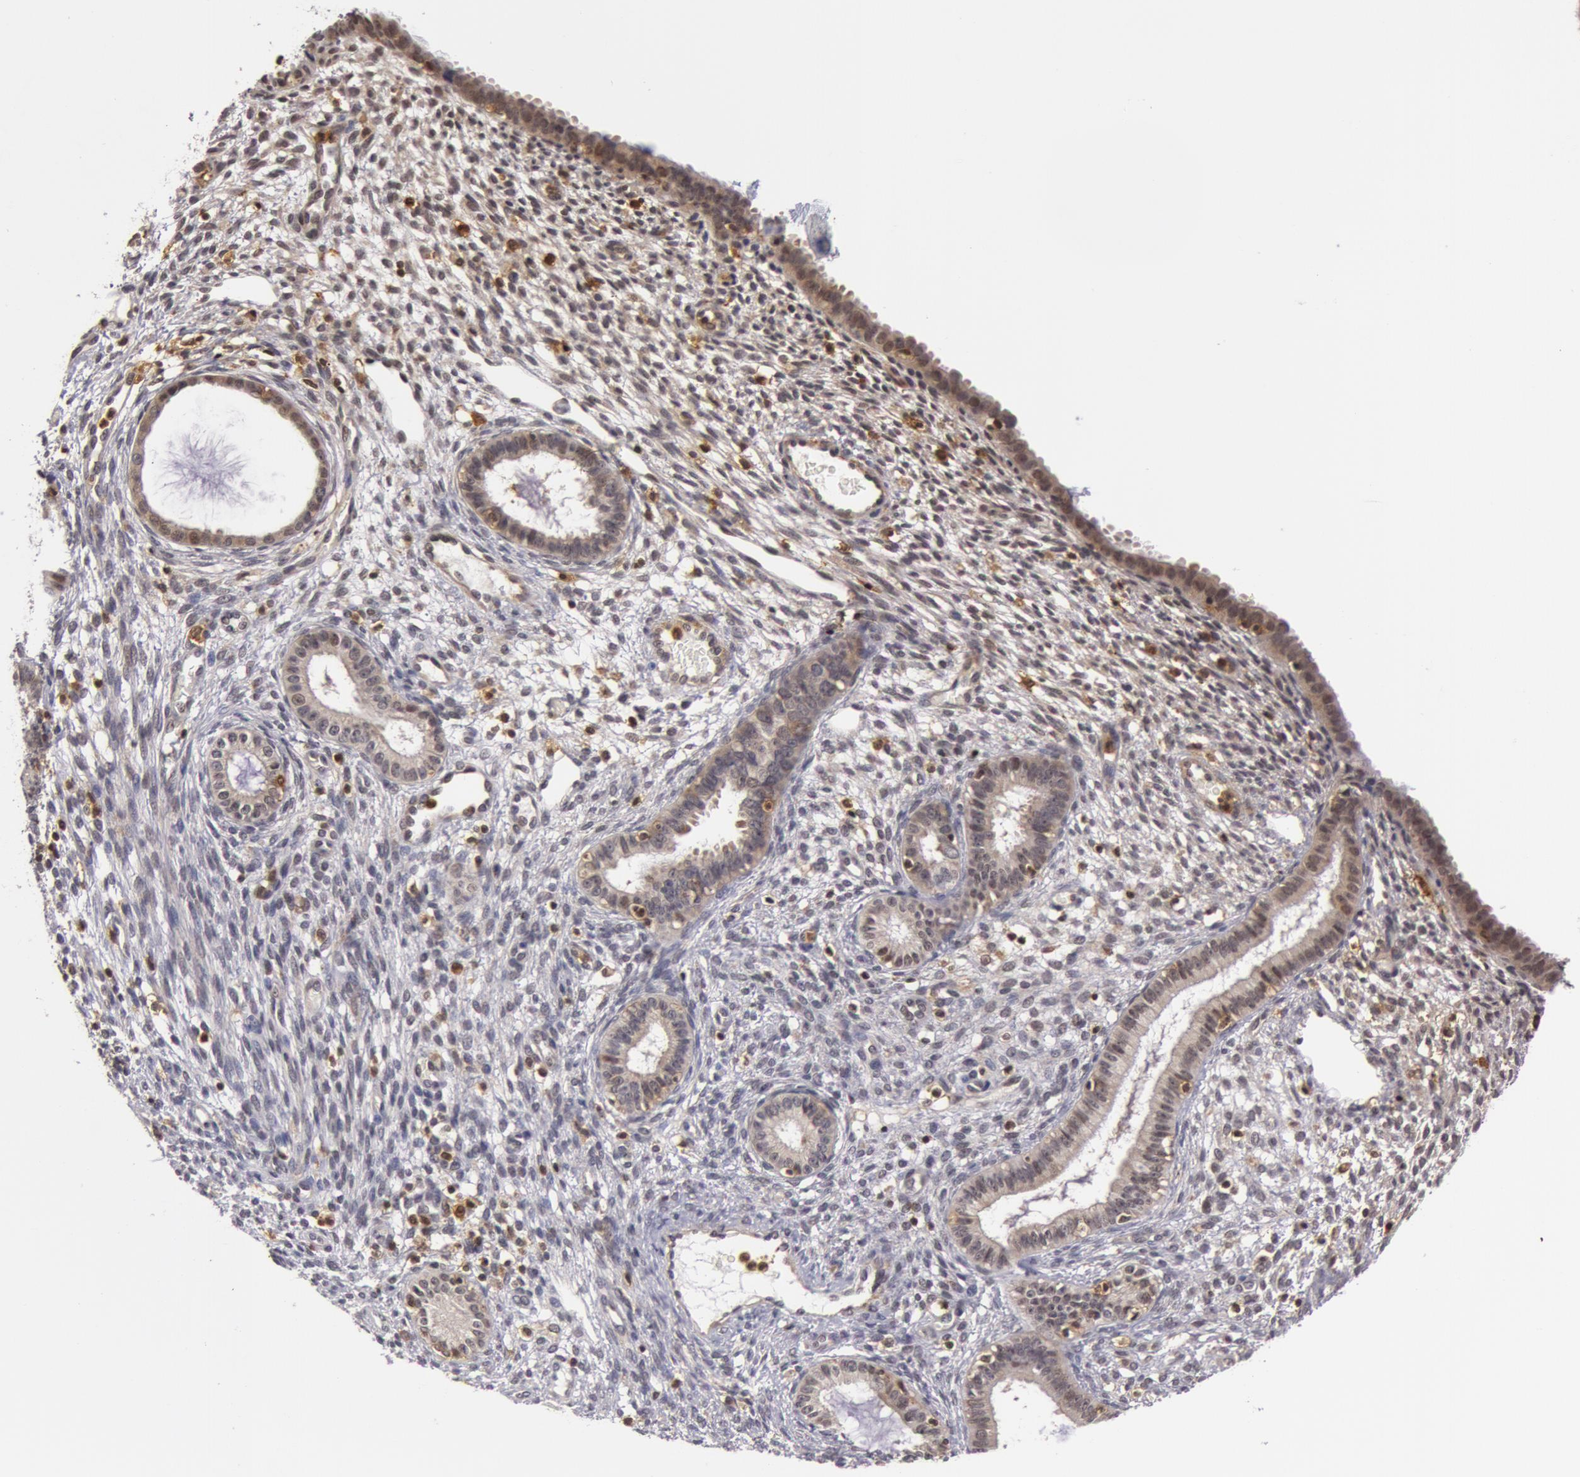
{"staining": {"intensity": "negative", "quantity": "none", "location": "none"}, "tissue": "endometrium", "cell_type": "Cells in endometrial stroma", "image_type": "normal", "snomed": [{"axis": "morphology", "description": "Normal tissue, NOS"}, {"axis": "topography", "description": "Endometrium"}], "caption": "An IHC micrograph of benign endometrium is shown. There is no staining in cells in endometrial stroma of endometrium.", "gene": "ZNF350", "patient": {"sex": "female", "age": 72}}